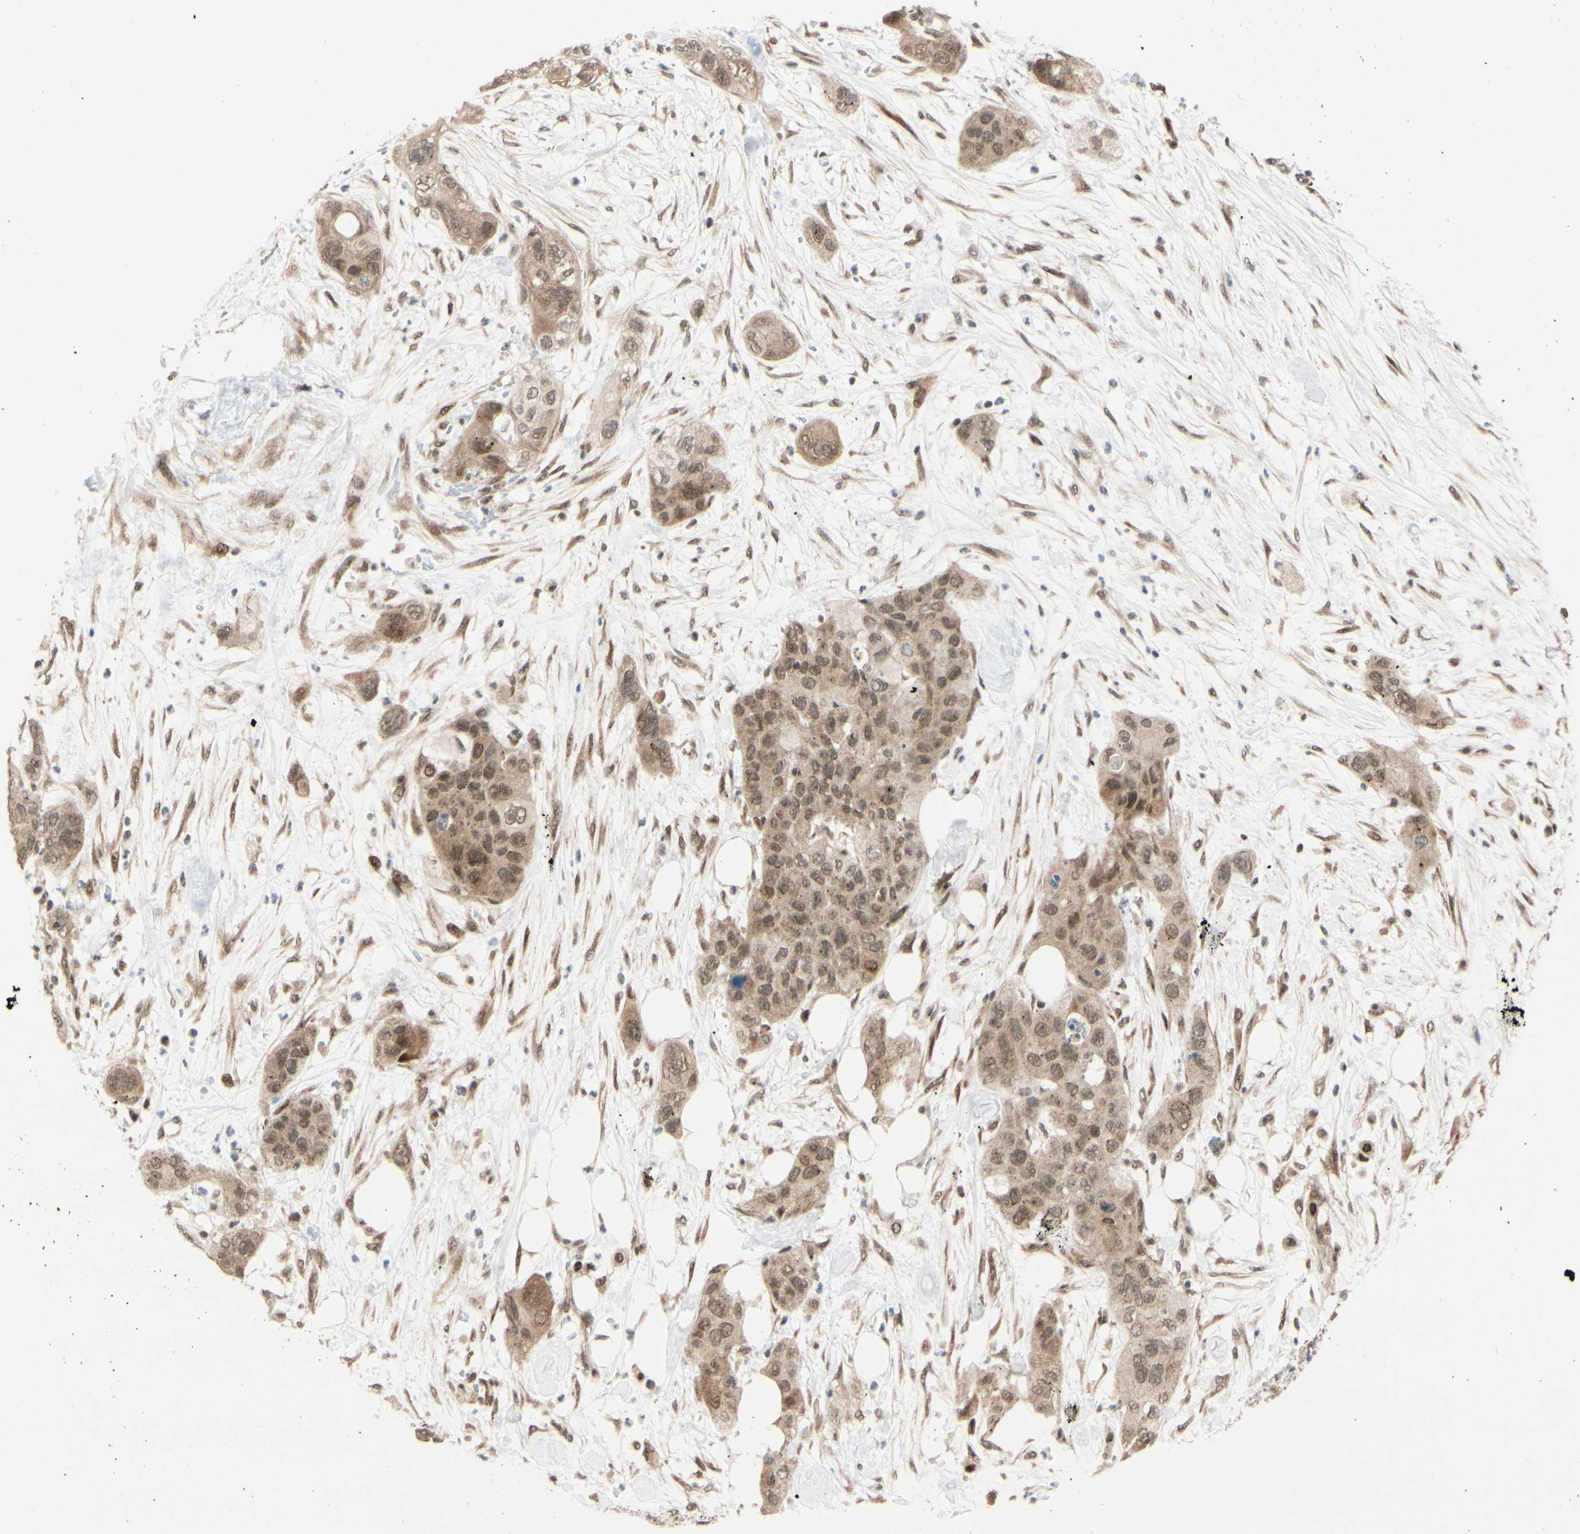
{"staining": {"intensity": "moderate", "quantity": ">75%", "location": "cytoplasmic/membranous,nuclear"}, "tissue": "pancreatic cancer", "cell_type": "Tumor cells", "image_type": "cancer", "snomed": [{"axis": "morphology", "description": "Adenocarcinoma, NOS"}, {"axis": "topography", "description": "Pancreas"}], "caption": "Pancreatic adenocarcinoma stained with immunohistochemistry exhibits moderate cytoplasmic/membranous and nuclear positivity in about >75% of tumor cells.", "gene": "BRMS1", "patient": {"sex": "female", "age": 71}}